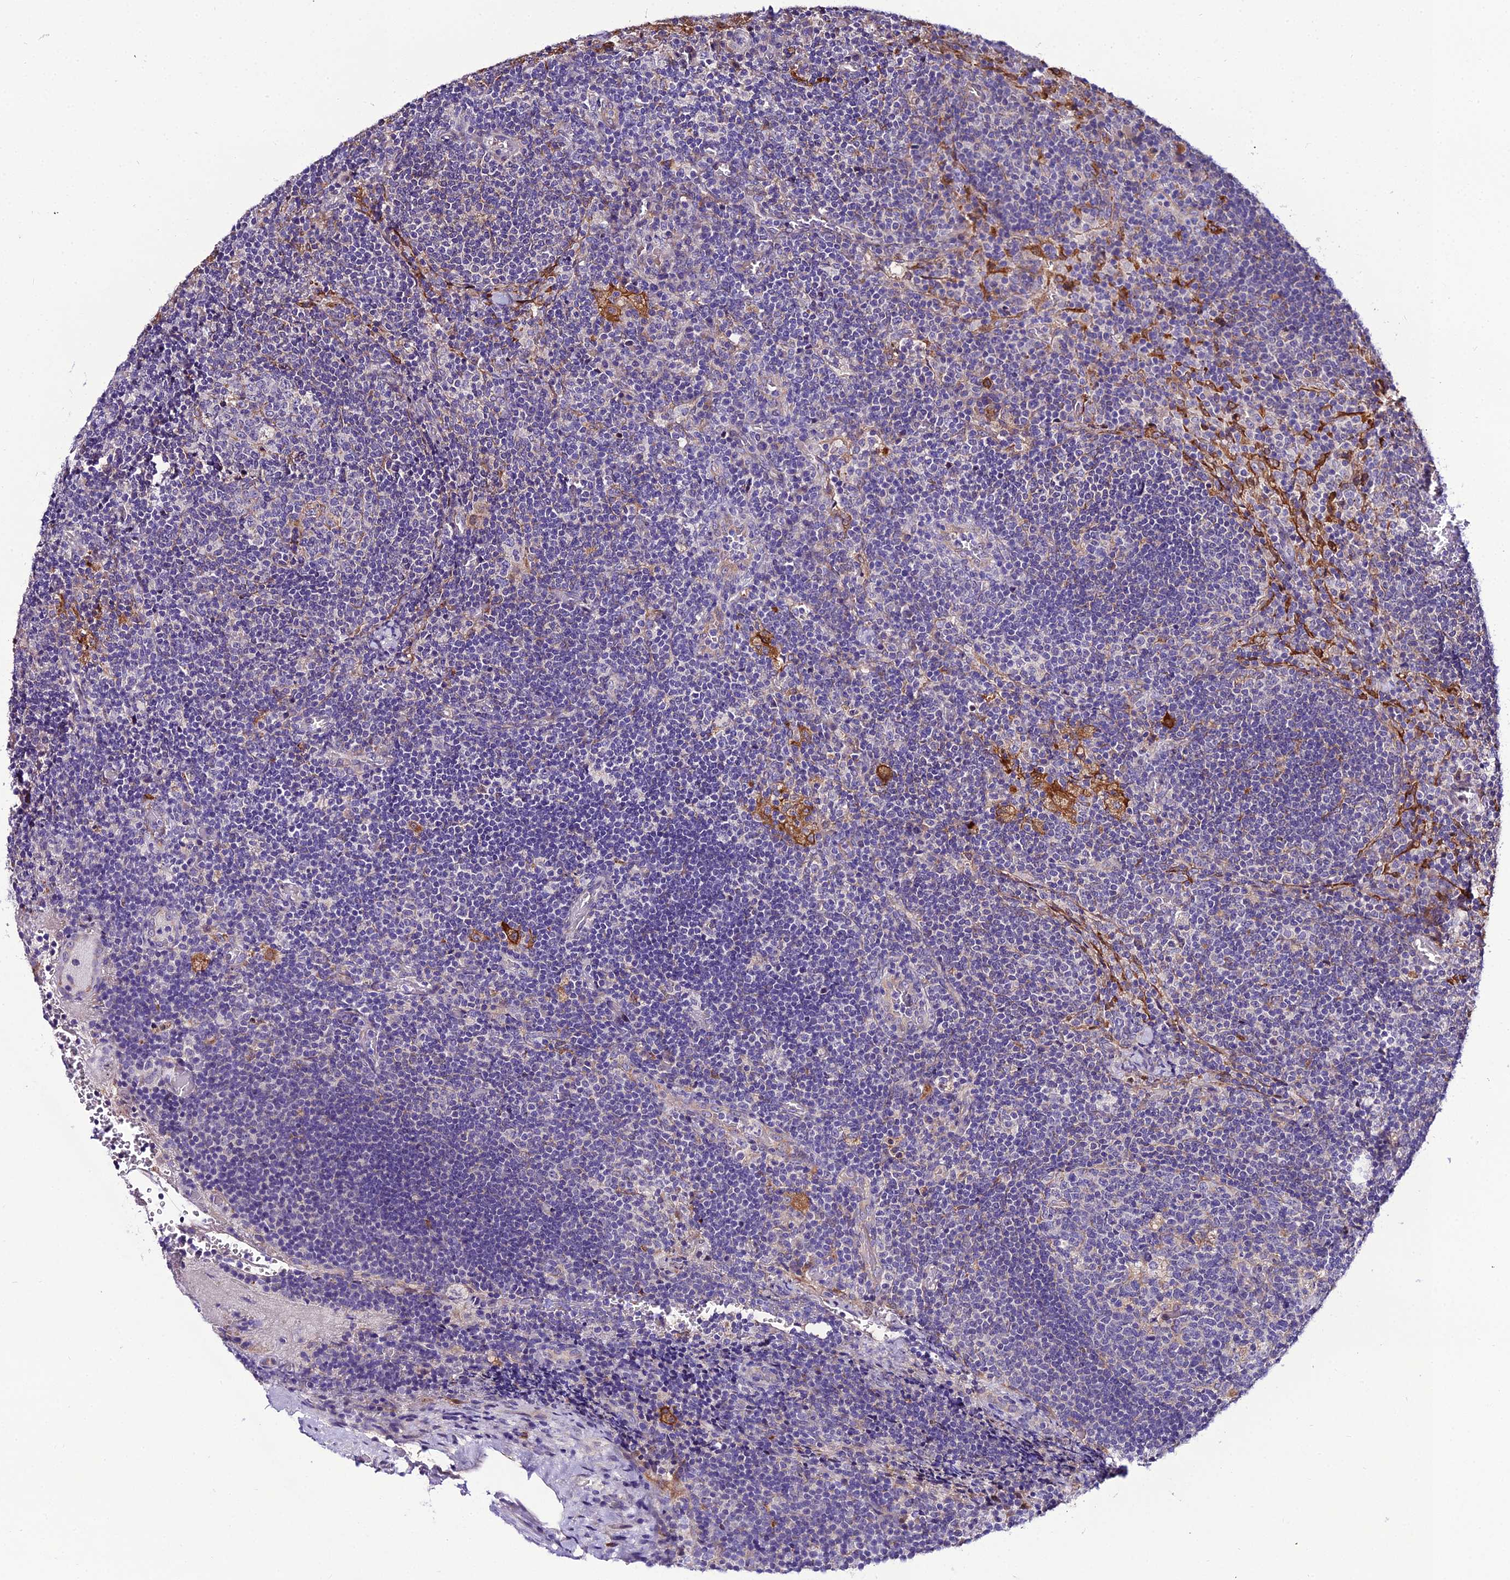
{"staining": {"intensity": "negative", "quantity": "none", "location": "none"}, "tissue": "lymph node", "cell_type": "Germinal center cells", "image_type": "normal", "snomed": [{"axis": "morphology", "description": "Normal tissue, NOS"}, {"axis": "topography", "description": "Lymph node"}], "caption": "A high-resolution photomicrograph shows IHC staining of normal lymph node, which reveals no significant staining in germinal center cells. (Stains: DAB (3,3'-diaminobenzidine) immunohistochemistry (IHC) with hematoxylin counter stain, Microscopy: brightfield microscopy at high magnification).", "gene": "MB21D2", "patient": {"sex": "male", "age": 58}}